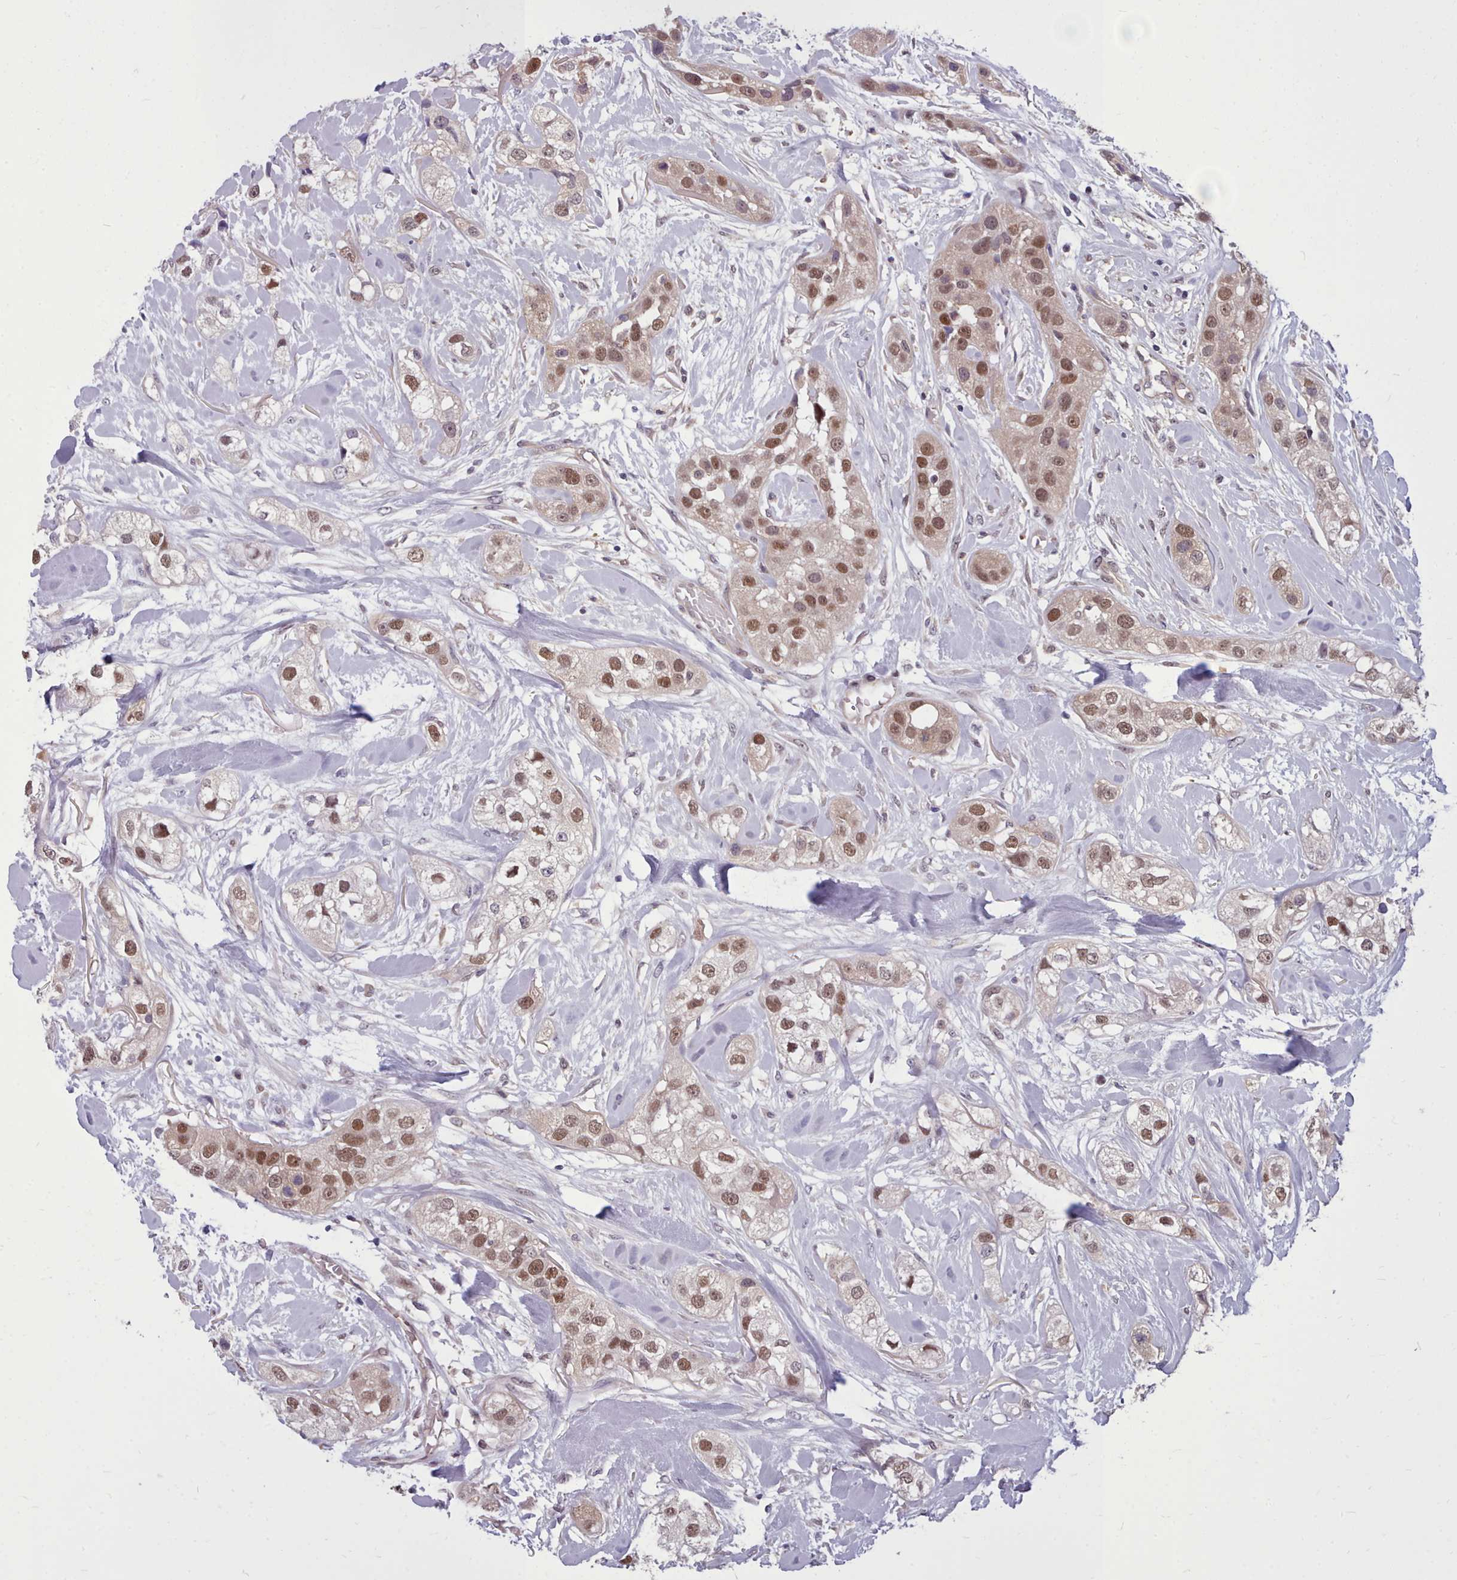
{"staining": {"intensity": "moderate", "quantity": ">75%", "location": "nuclear"}, "tissue": "head and neck cancer", "cell_type": "Tumor cells", "image_type": "cancer", "snomed": [{"axis": "morphology", "description": "Normal tissue, NOS"}, {"axis": "morphology", "description": "Squamous cell carcinoma, NOS"}, {"axis": "topography", "description": "Skeletal muscle"}, {"axis": "topography", "description": "Head-Neck"}], "caption": "Head and neck cancer (squamous cell carcinoma) tissue shows moderate nuclear expression in approximately >75% of tumor cells", "gene": "AHCY", "patient": {"sex": "male", "age": 51}}